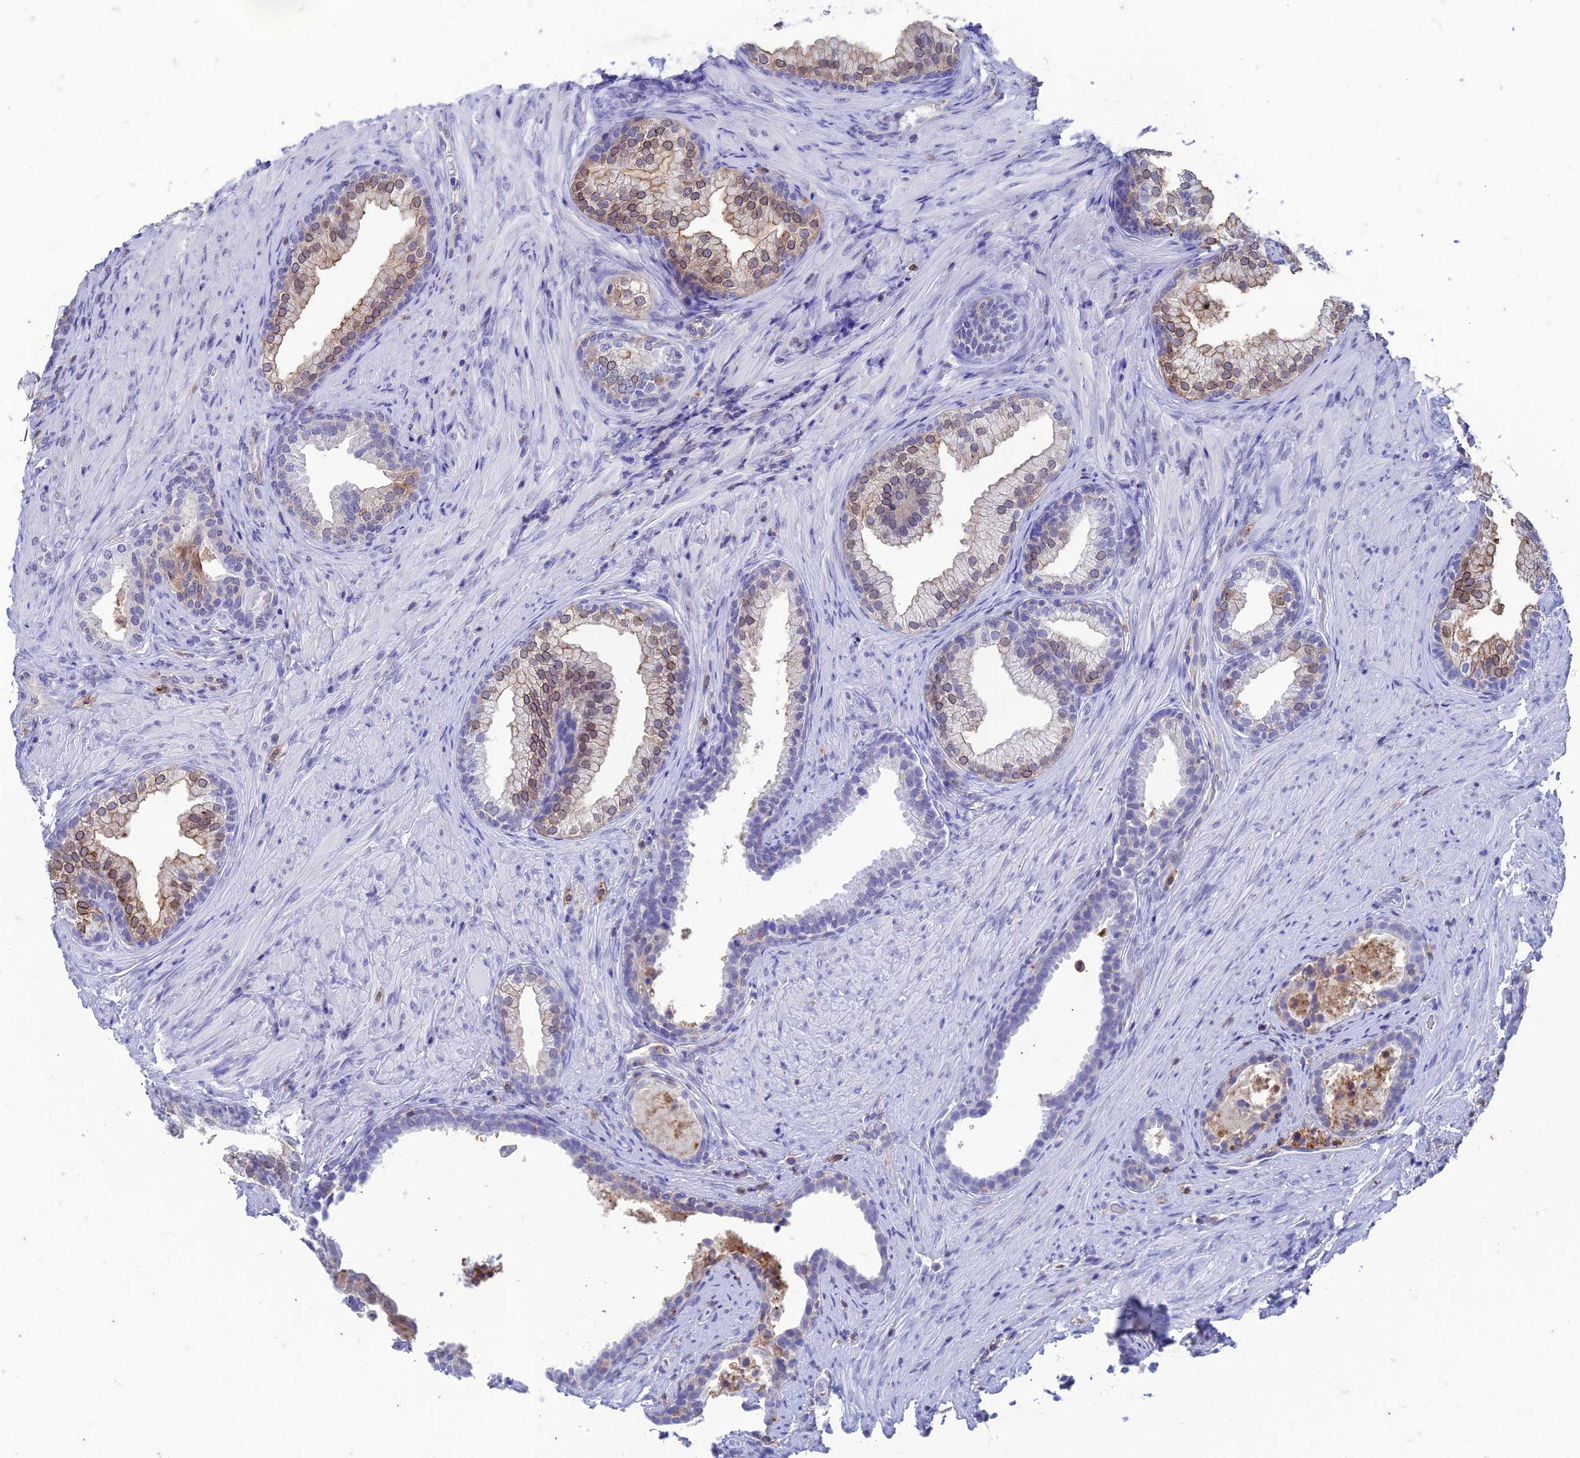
{"staining": {"intensity": "weak", "quantity": "25%-75%", "location": "cytoplasmic/membranous,nuclear"}, "tissue": "prostate", "cell_type": "Glandular cells", "image_type": "normal", "snomed": [{"axis": "morphology", "description": "Normal tissue, NOS"}, {"axis": "topography", "description": "Prostate"}], "caption": "A brown stain labels weak cytoplasmic/membranous,nuclear positivity of a protein in glandular cells of normal human prostate. Using DAB (brown) and hematoxylin (blue) stains, captured at high magnification using brightfield microscopy.", "gene": "FGF7", "patient": {"sex": "male", "age": 76}}